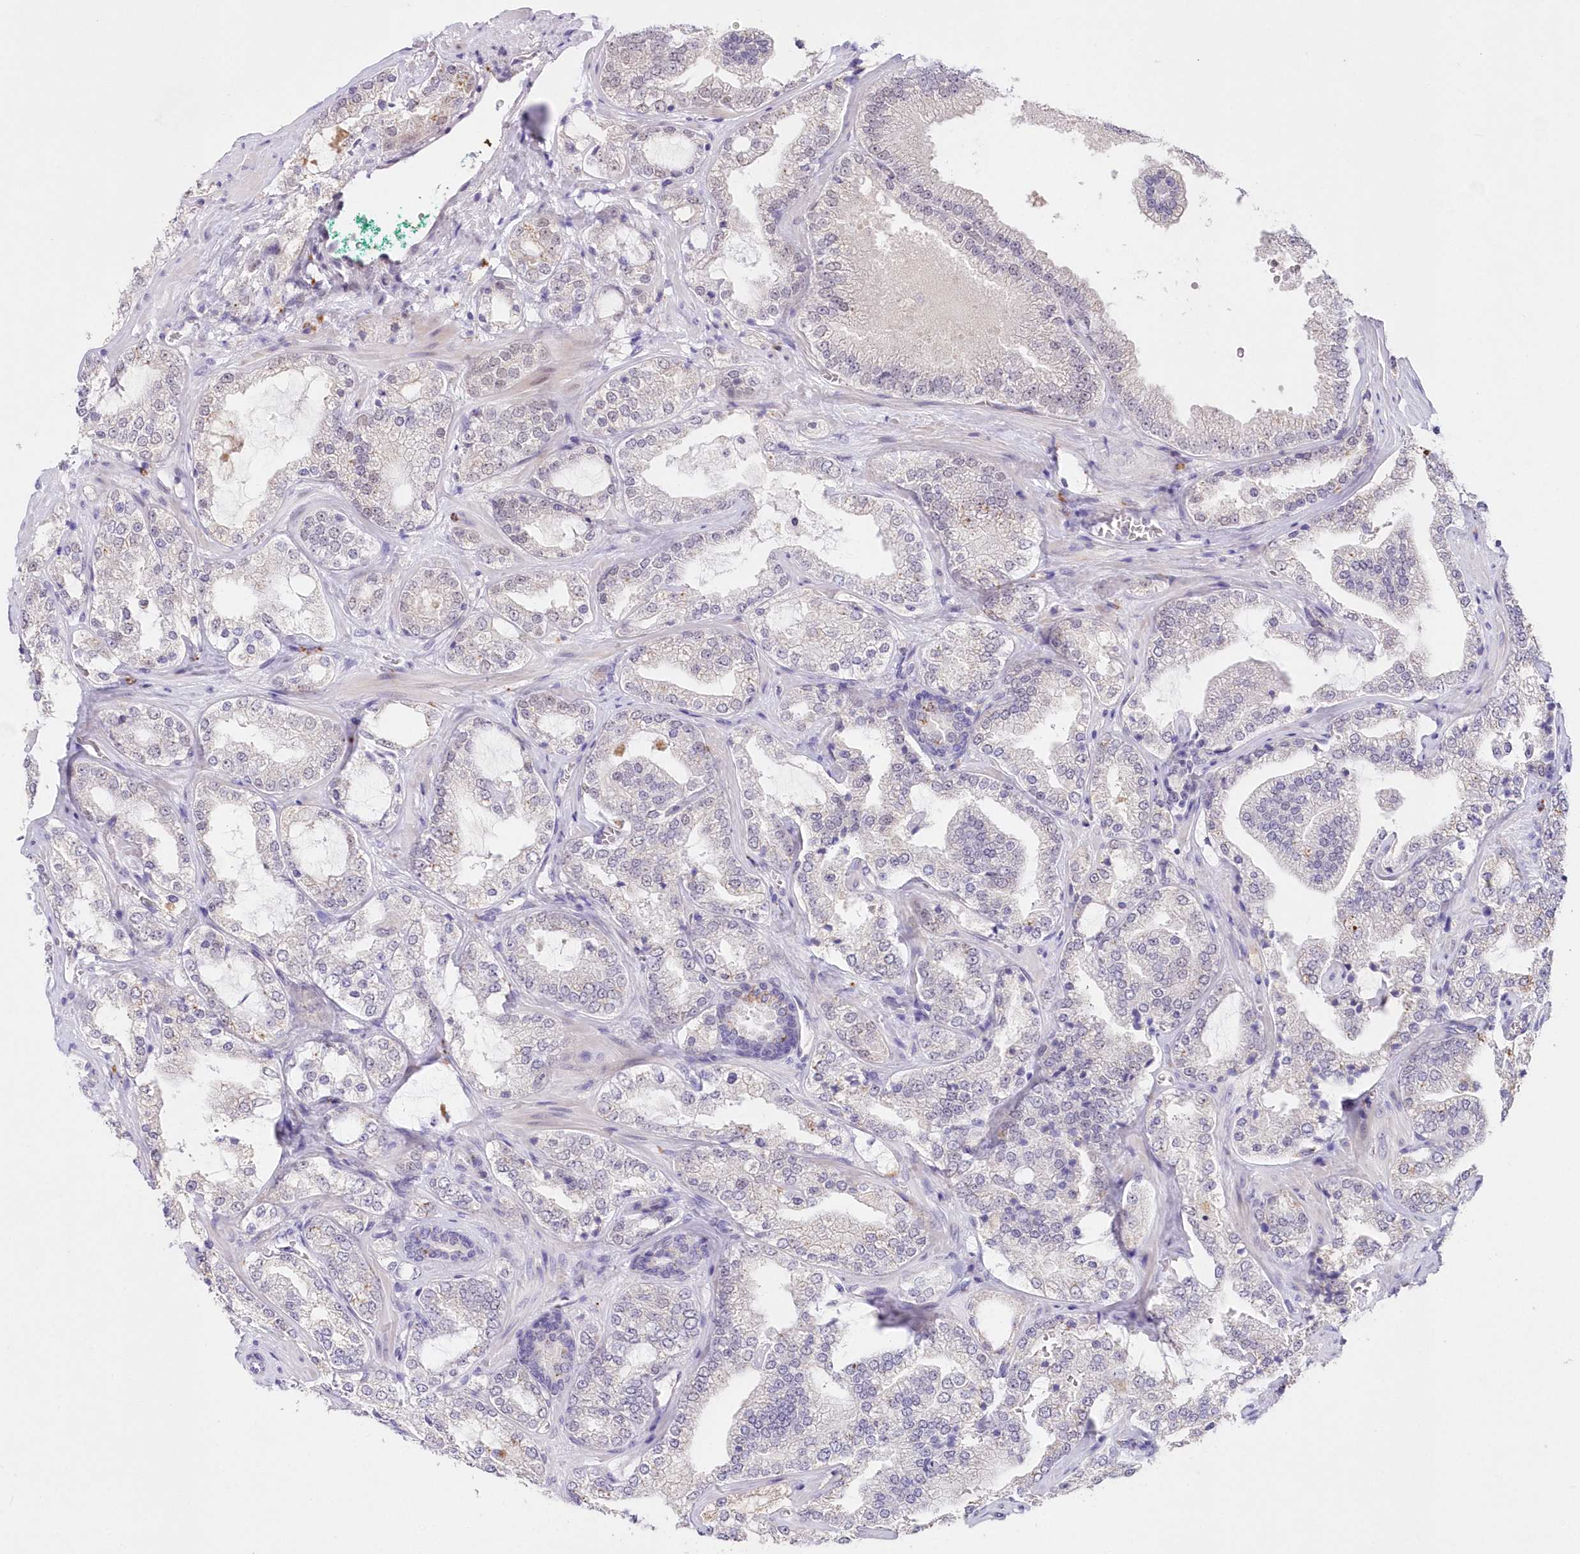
{"staining": {"intensity": "weak", "quantity": "<25%", "location": "cytoplasmic/membranous"}, "tissue": "prostate cancer", "cell_type": "Tumor cells", "image_type": "cancer", "snomed": [{"axis": "morphology", "description": "Adenocarcinoma, High grade"}, {"axis": "topography", "description": "Prostate"}], "caption": "IHC micrograph of prostate high-grade adenocarcinoma stained for a protein (brown), which displays no positivity in tumor cells.", "gene": "RBM27", "patient": {"sex": "male", "age": 64}}